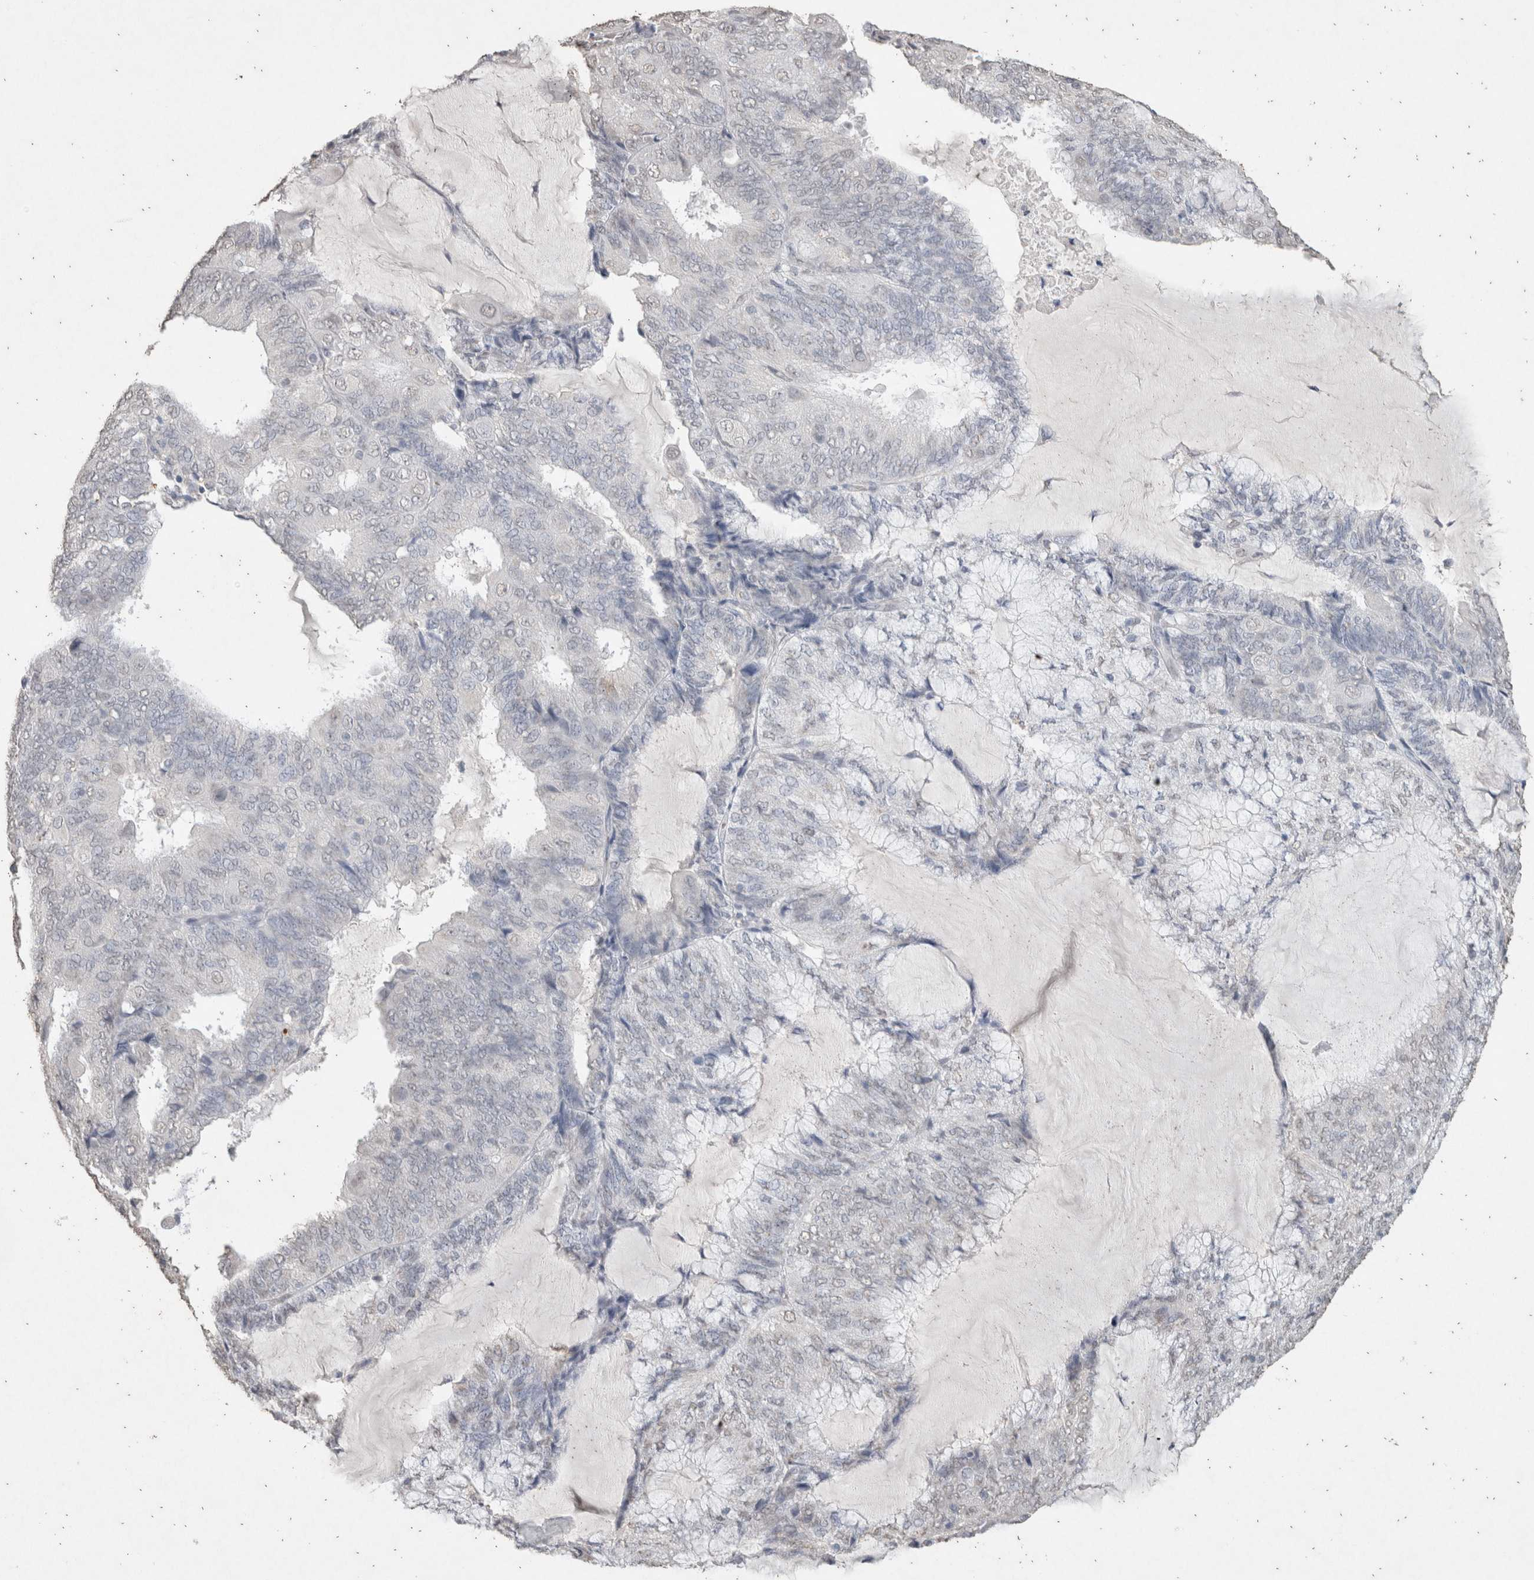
{"staining": {"intensity": "negative", "quantity": "none", "location": "none"}, "tissue": "endometrial cancer", "cell_type": "Tumor cells", "image_type": "cancer", "snomed": [{"axis": "morphology", "description": "Adenocarcinoma, NOS"}, {"axis": "topography", "description": "Endometrium"}], "caption": "A high-resolution photomicrograph shows IHC staining of endometrial cancer, which shows no significant positivity in tumor cells.", "gene": "LGALS2", "patient": {"sex": "female", "age": 81}}